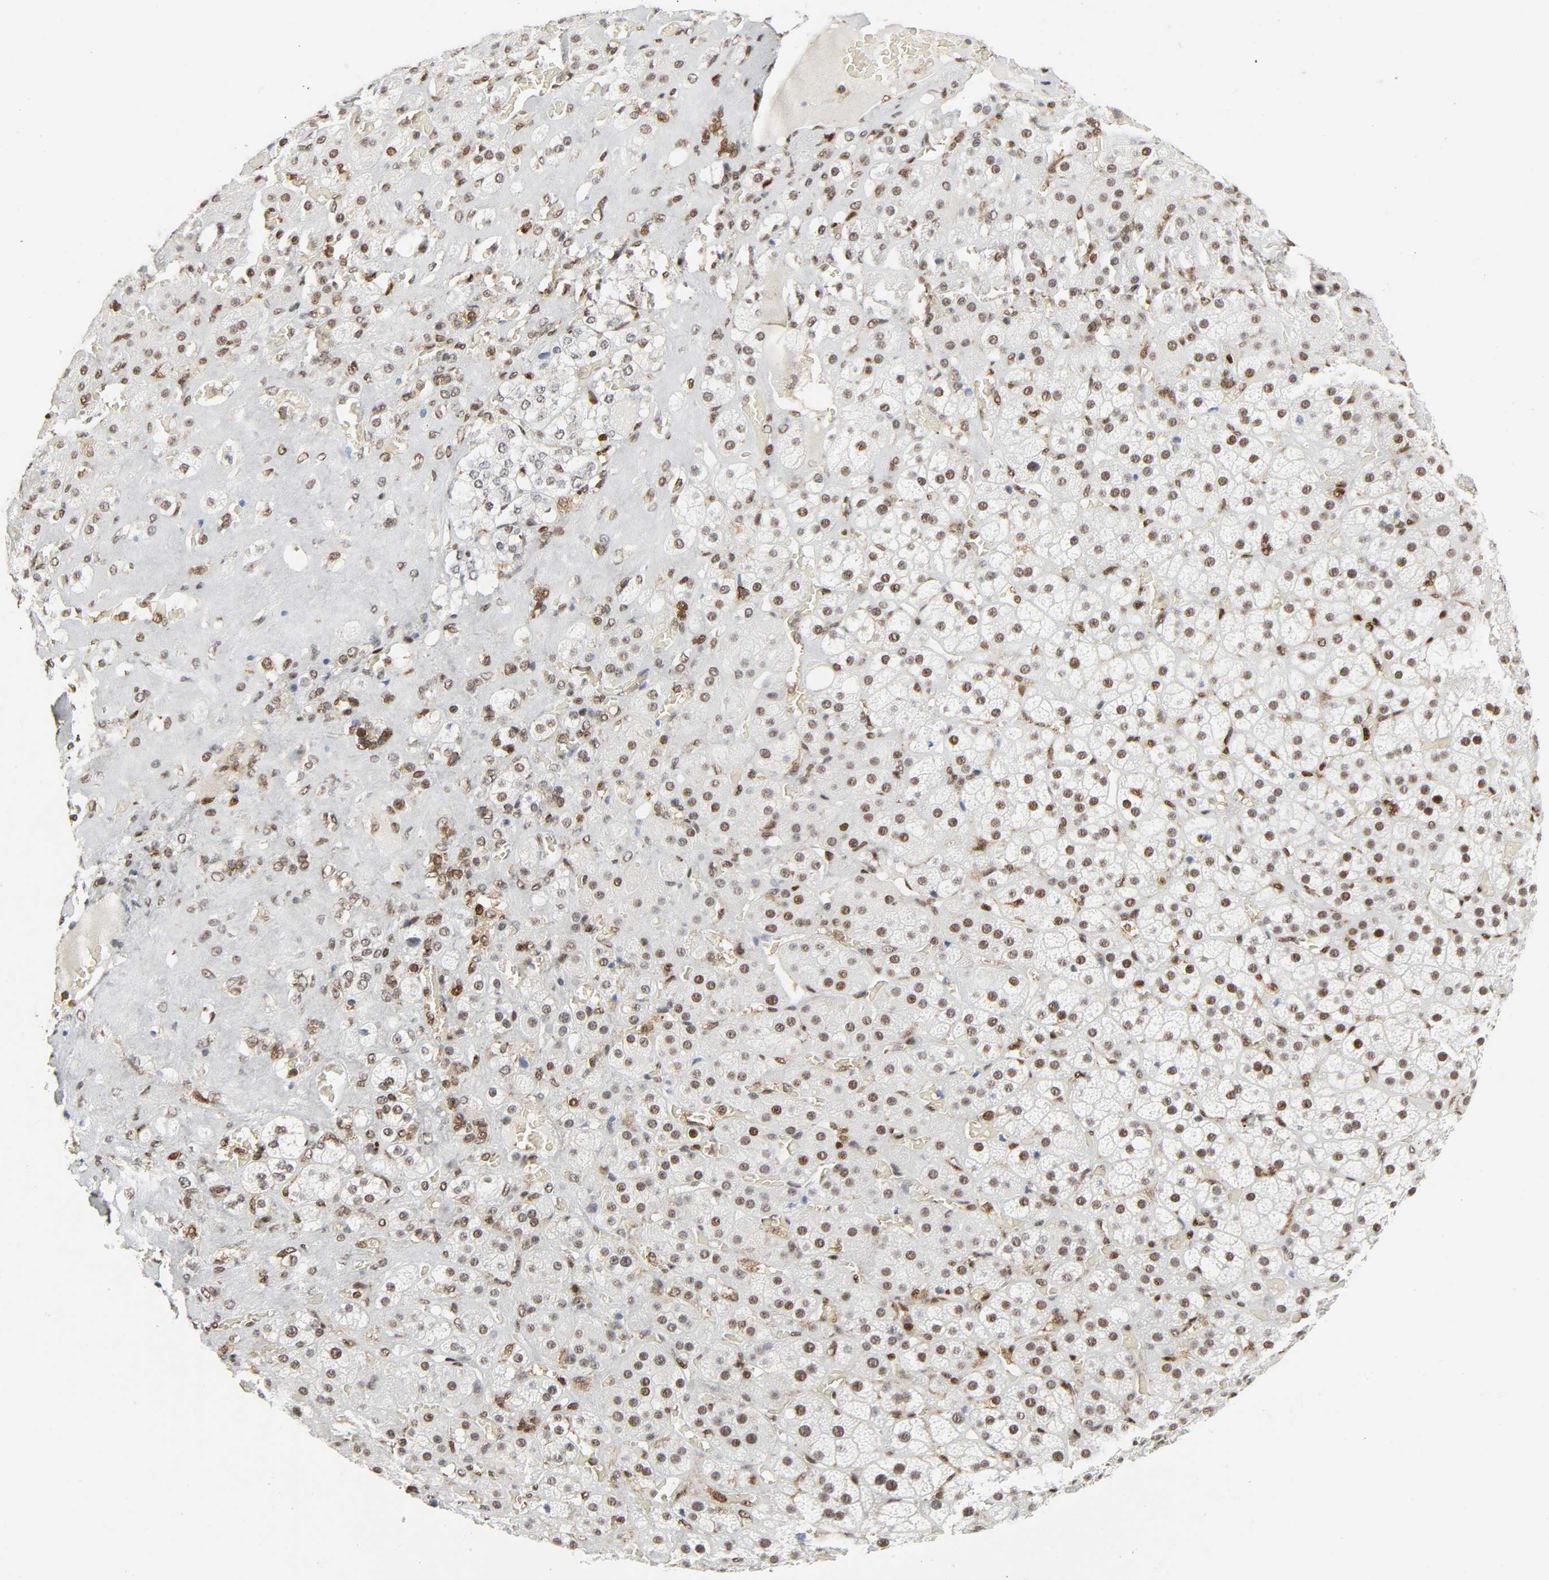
{"staining": {"intensity": "moderate", "quantity": ">75%", "location": "nuclear"}, "tissue": "adrenal gland", "cell_type": "Glandular cells", "image_type": "normal", "snomed": [{"axis": "morphology", "description": "Normal tissue, NOS"}, {"axis": "topography", "description": "Adrenal gland"}], "caption": "Brown immunohistochemical staining in normal human adrenal gland shows moderate nuclear staining in approximately >75% of glandular cells. The protein is stained brown, and the nuclei are stained in blue (DAB IHC with brightfield microscopy, high magnification).", "gene": "WAS", "patient": {"sex": "female", "age": 71}}